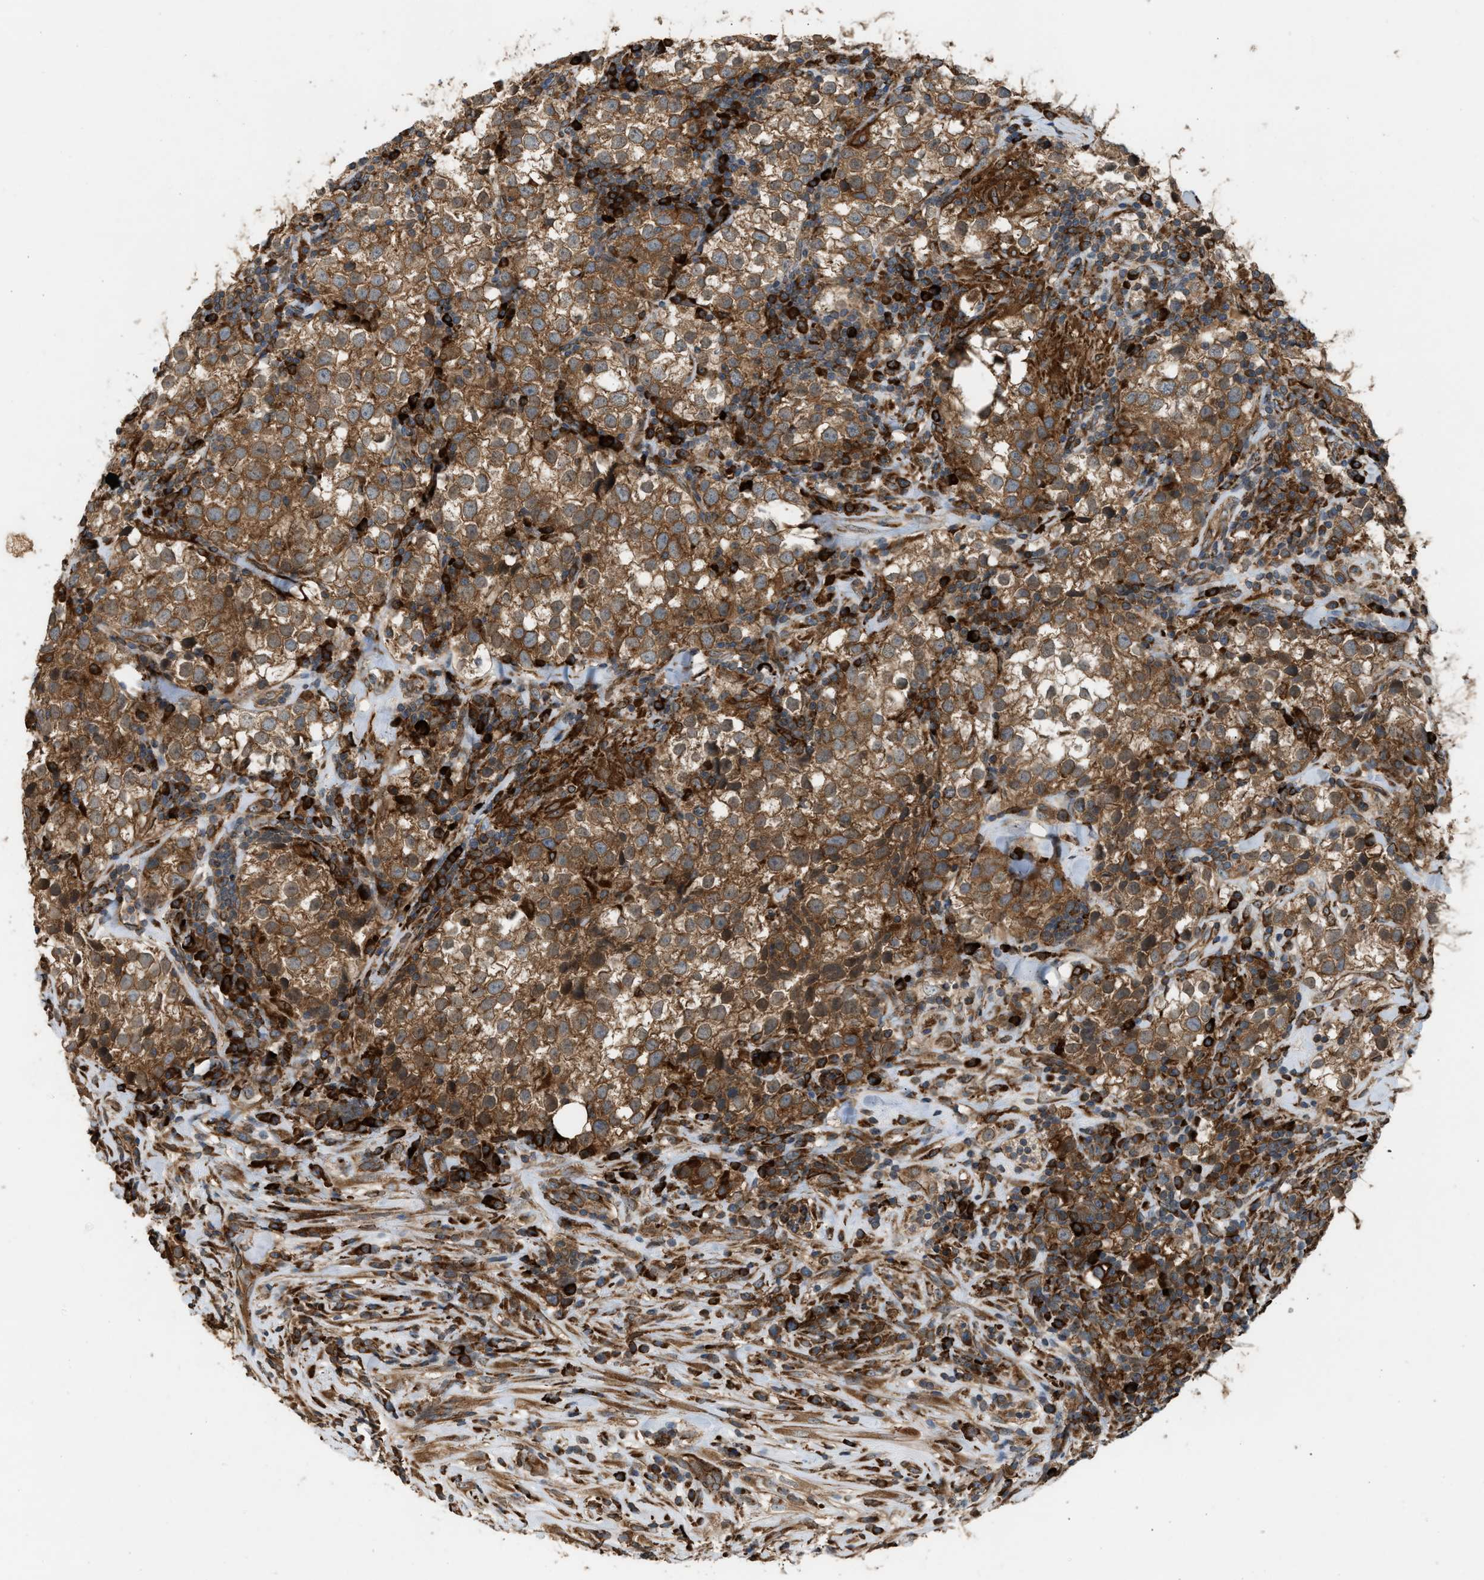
{"staining": {"intensity": "moderate", "quantity": ">75%", "location": "cytoplasmic/membranous"}, "tissue": "testis cancer", "cell_type": "Tumor cells", "image_type": "cancer", "snomed": [{"axis": "morphology", "description": "Seminoma, NOS"}, {"axis": "morphology", "description": "Carcinoma, Embryonal, NOS"}, {"axis": "topography", "description": "Testis"}], "caption": "Immunohistochemical staining of human embryonal carcinoma (testis) demonstrates moderate cytoplasmic/membranous protein positivity in approximately >75% of tumor cells.", "gene": "BAIAP2L1", "patient": {"sex": "male", "age": 36}}